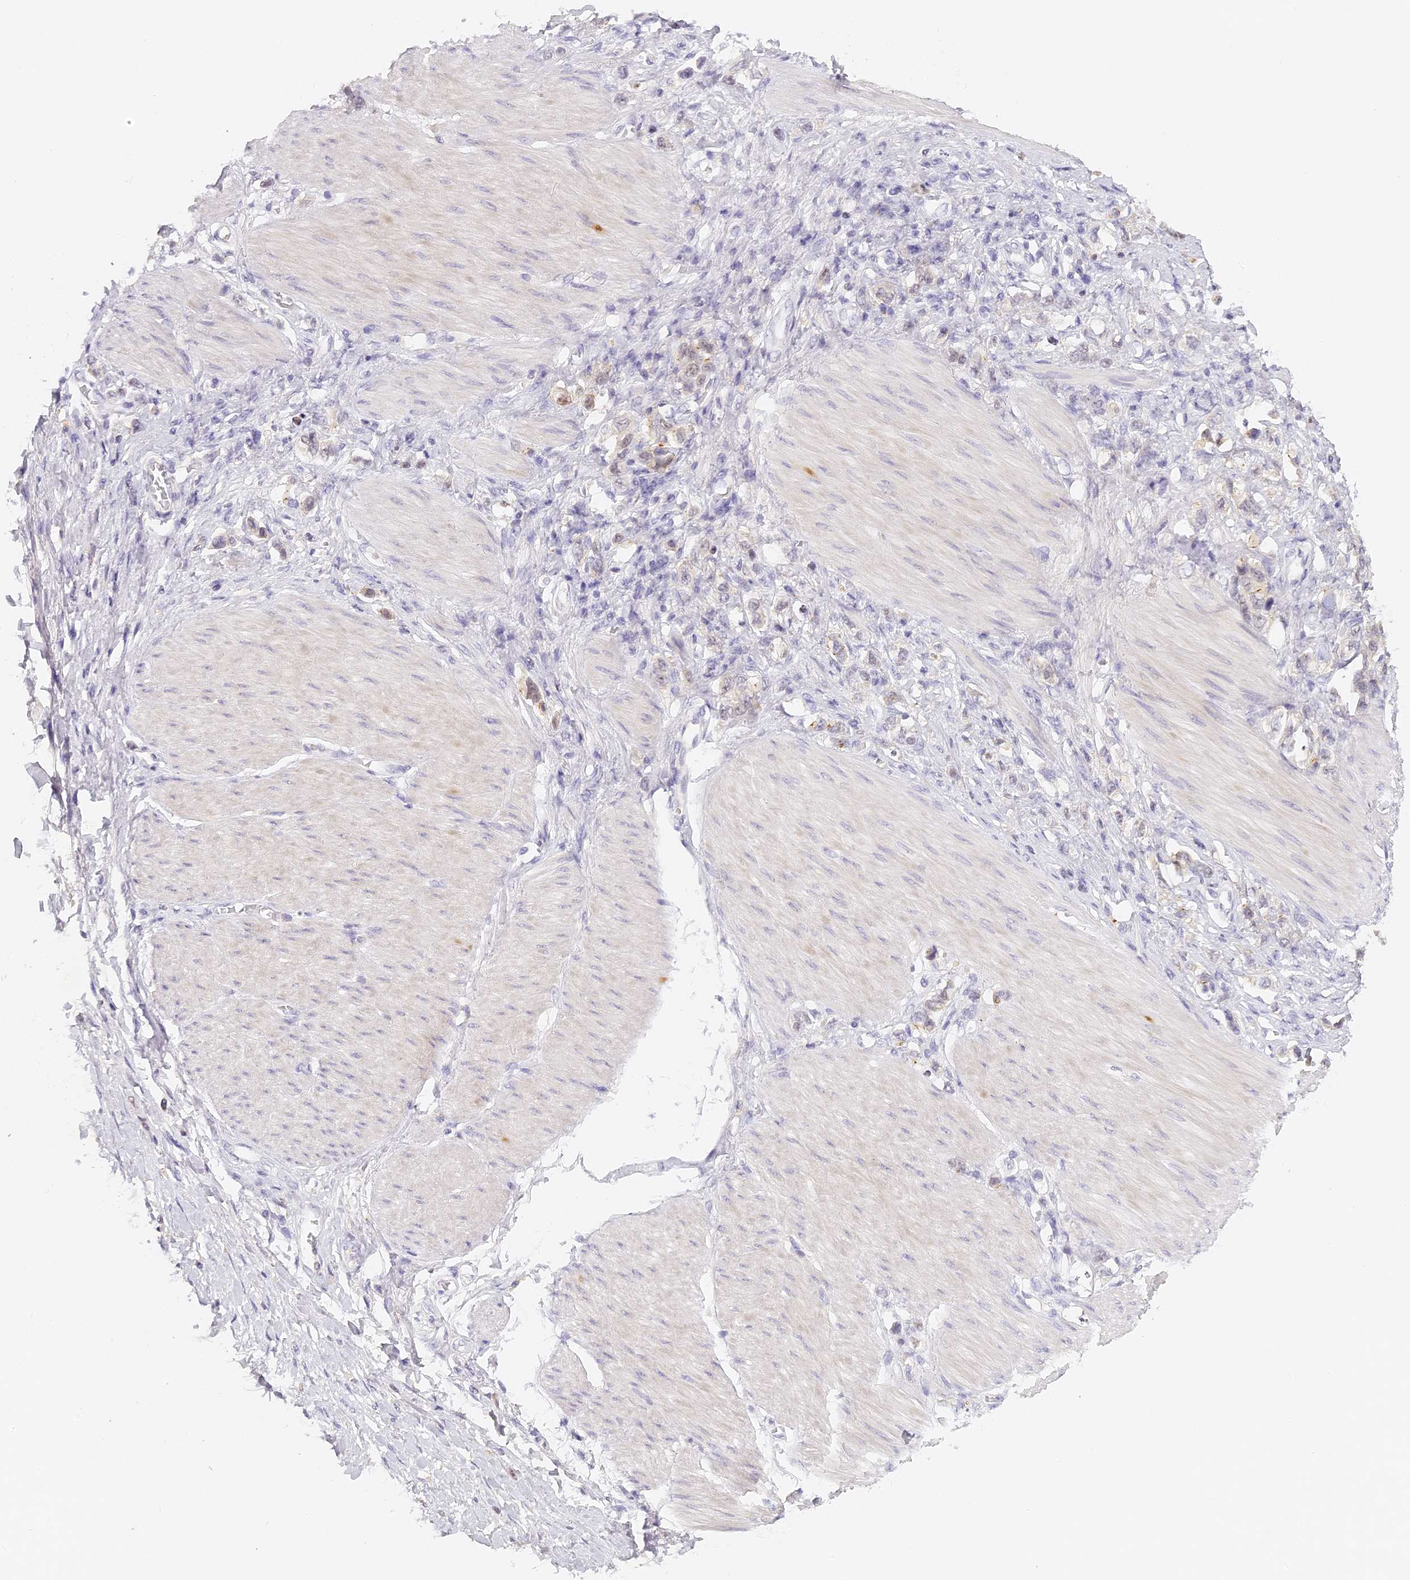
{"staining": {"intensity": "weak", "quantity": "<25%", "location": "nuclear"}, "tissue": "stomach cancer", "cell_type": "Tumor cells", "image_type": "cancer", "snomed": [{"axis": "morphology", "description": "Adenocarcinoma, NOS"}, {"axis": "topography", "description": "Stomach"}], "caption": "Tumor cells show no significant protein expression in stomach adenocarcinoma.", "gene": "ELL3", "patient": {"sex": "female", "age": 65}}